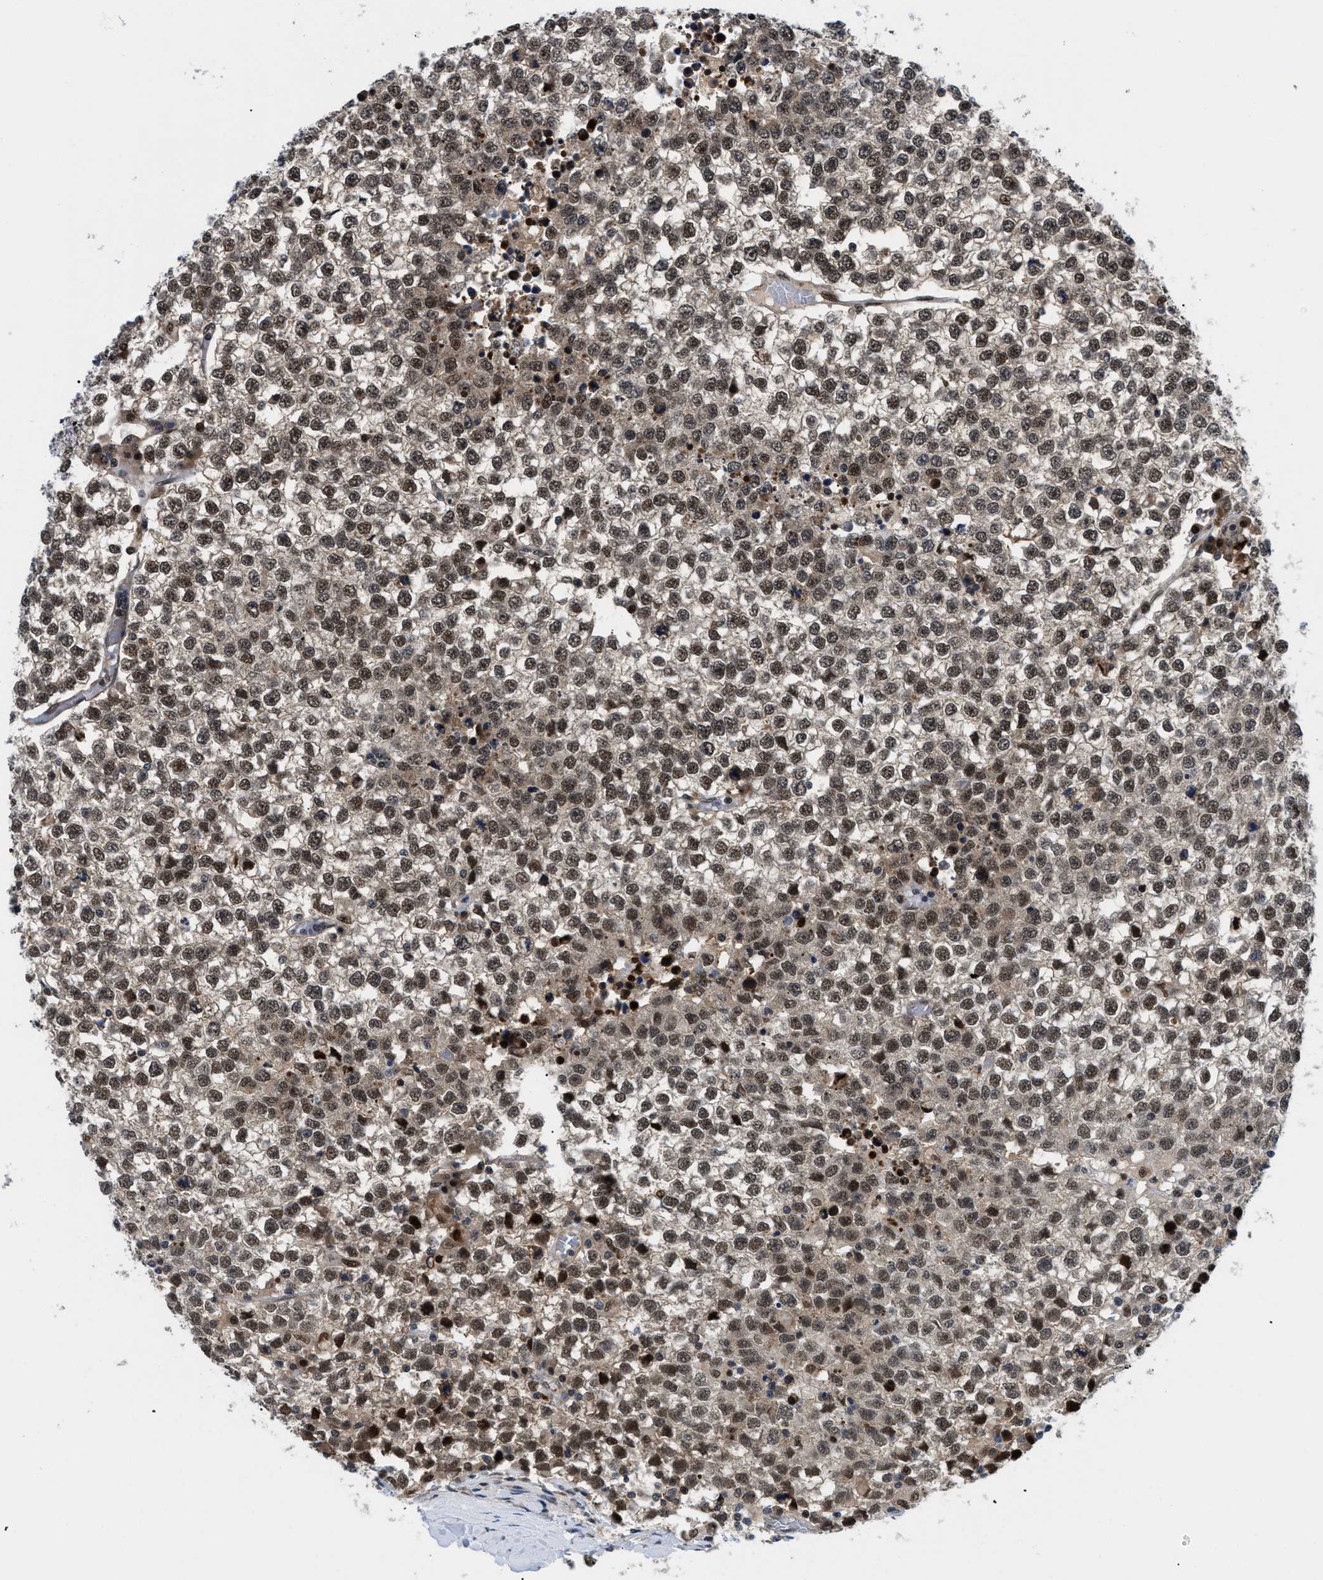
{"staining": {"intensity": "moderate", "quantity": ">75%", "location": "nuclear"}, "tissue": "testis cancer", "cell_type": "Tumor cells", "image_type": "cancer", "snomed": [{"axis": "morphology", "description": "Seminoma, NOS"}, {"axis": "topography", "description": "Testis"}], "caption": "Protein expression analysis of seminoma (testis) shows moderate nuclear expression in about >75% of tumor cells. (DAB (3,3'-diaminobenzidine) = brown stain, brightfield microscopy at high magnification).", "gene": "SLC29A2", "patient": {"sex": "male", "age": 65}}